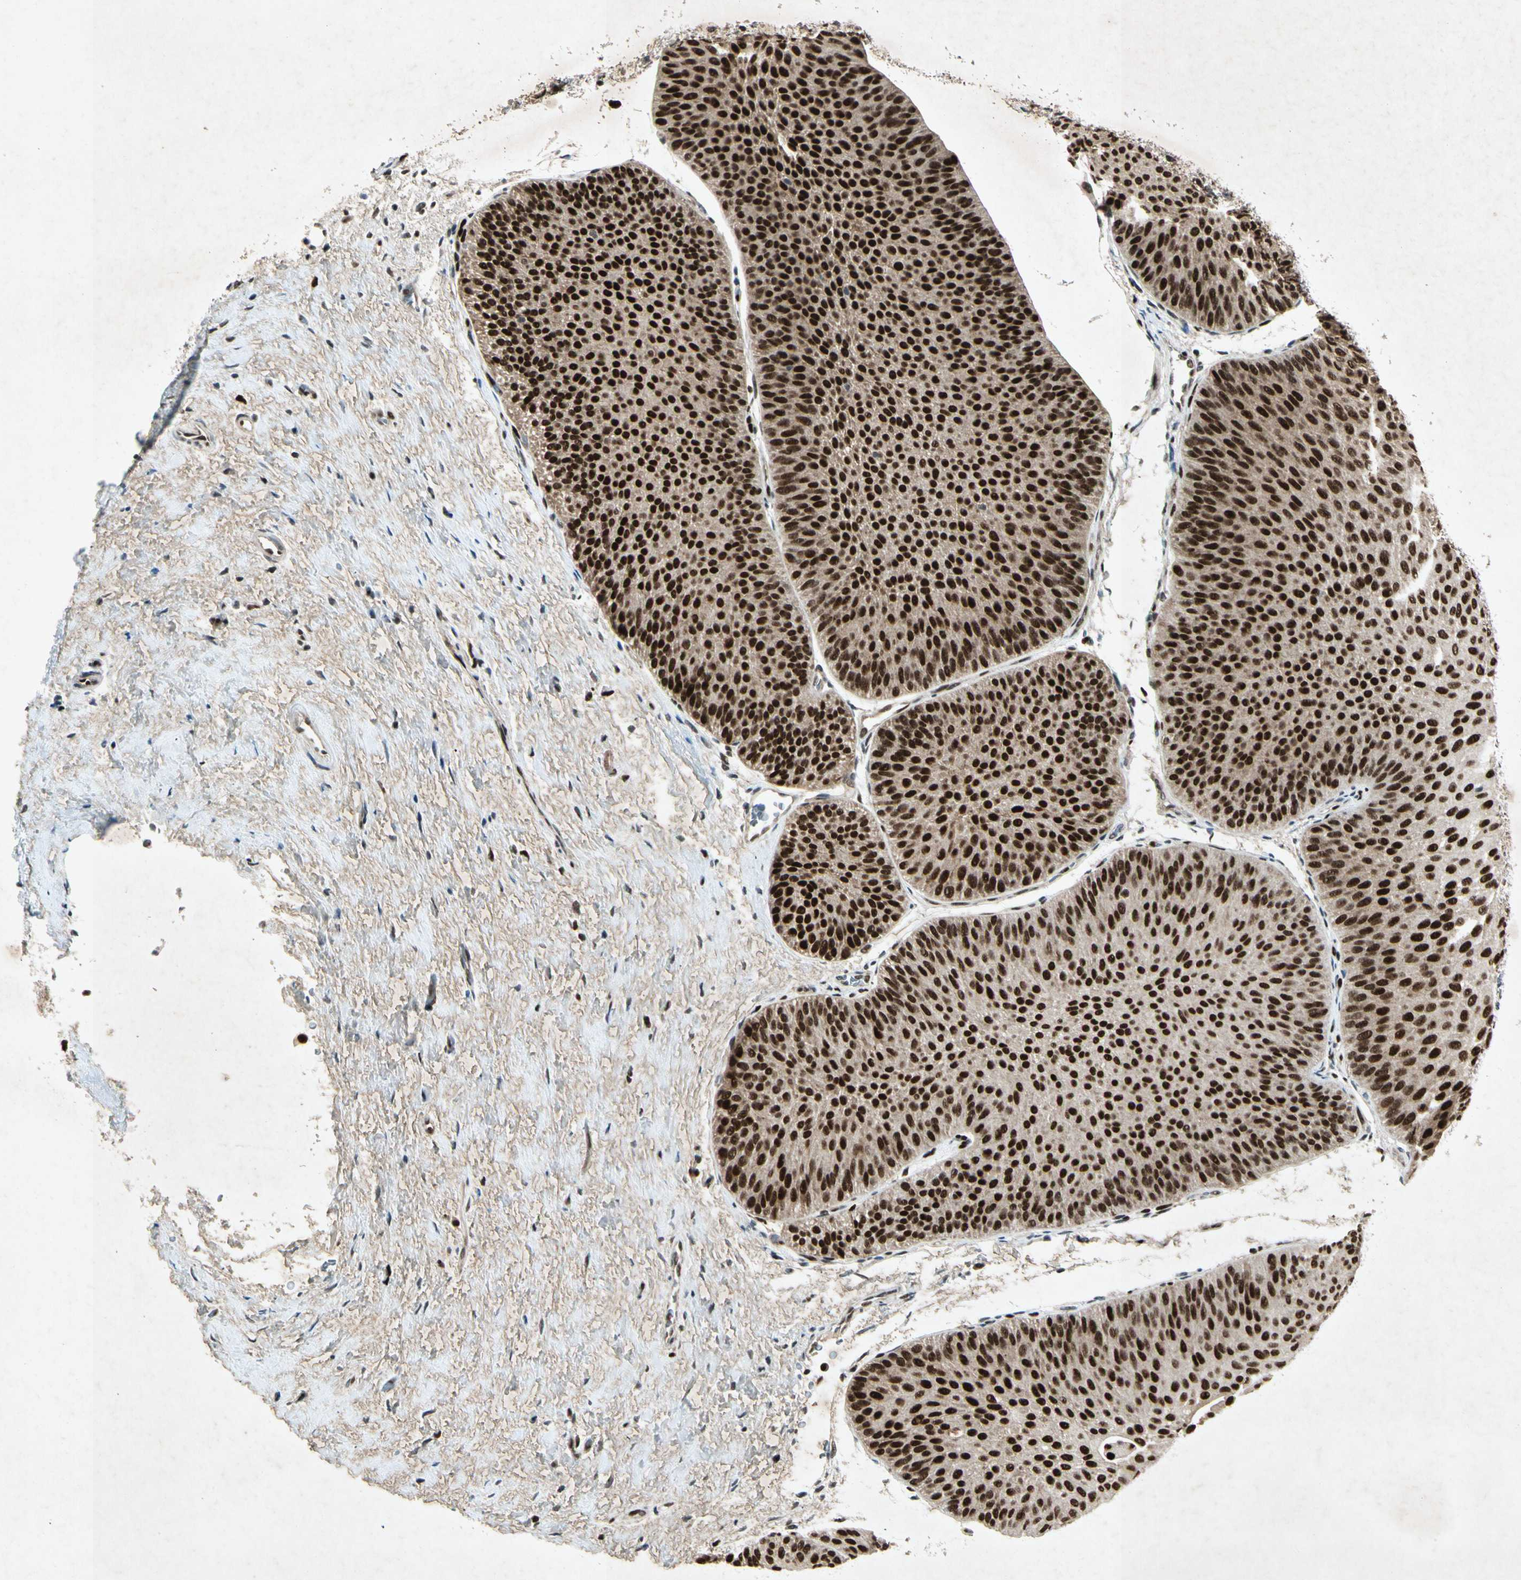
{"staining": {"intensity": "strong", "quantity": ">75%", "location": "nuclear"}, "tissue": "urothelial cancer", "cell_type": "Tumor cells", "image_type": "cancer", "snomed": [{"axis": "morphology", "description": "Urothelial carcinoma, Low grade"}, {"axis": "topography", "description": "Urinary bladder"}], "caption": "This micrograph exhibits immunohistochemistry staining of urothelial cancer, with high strong nuclear staining in about >75% of tumor cells.", "gene": "RNF43", "patient": {"sex": "female", "age": 60}}